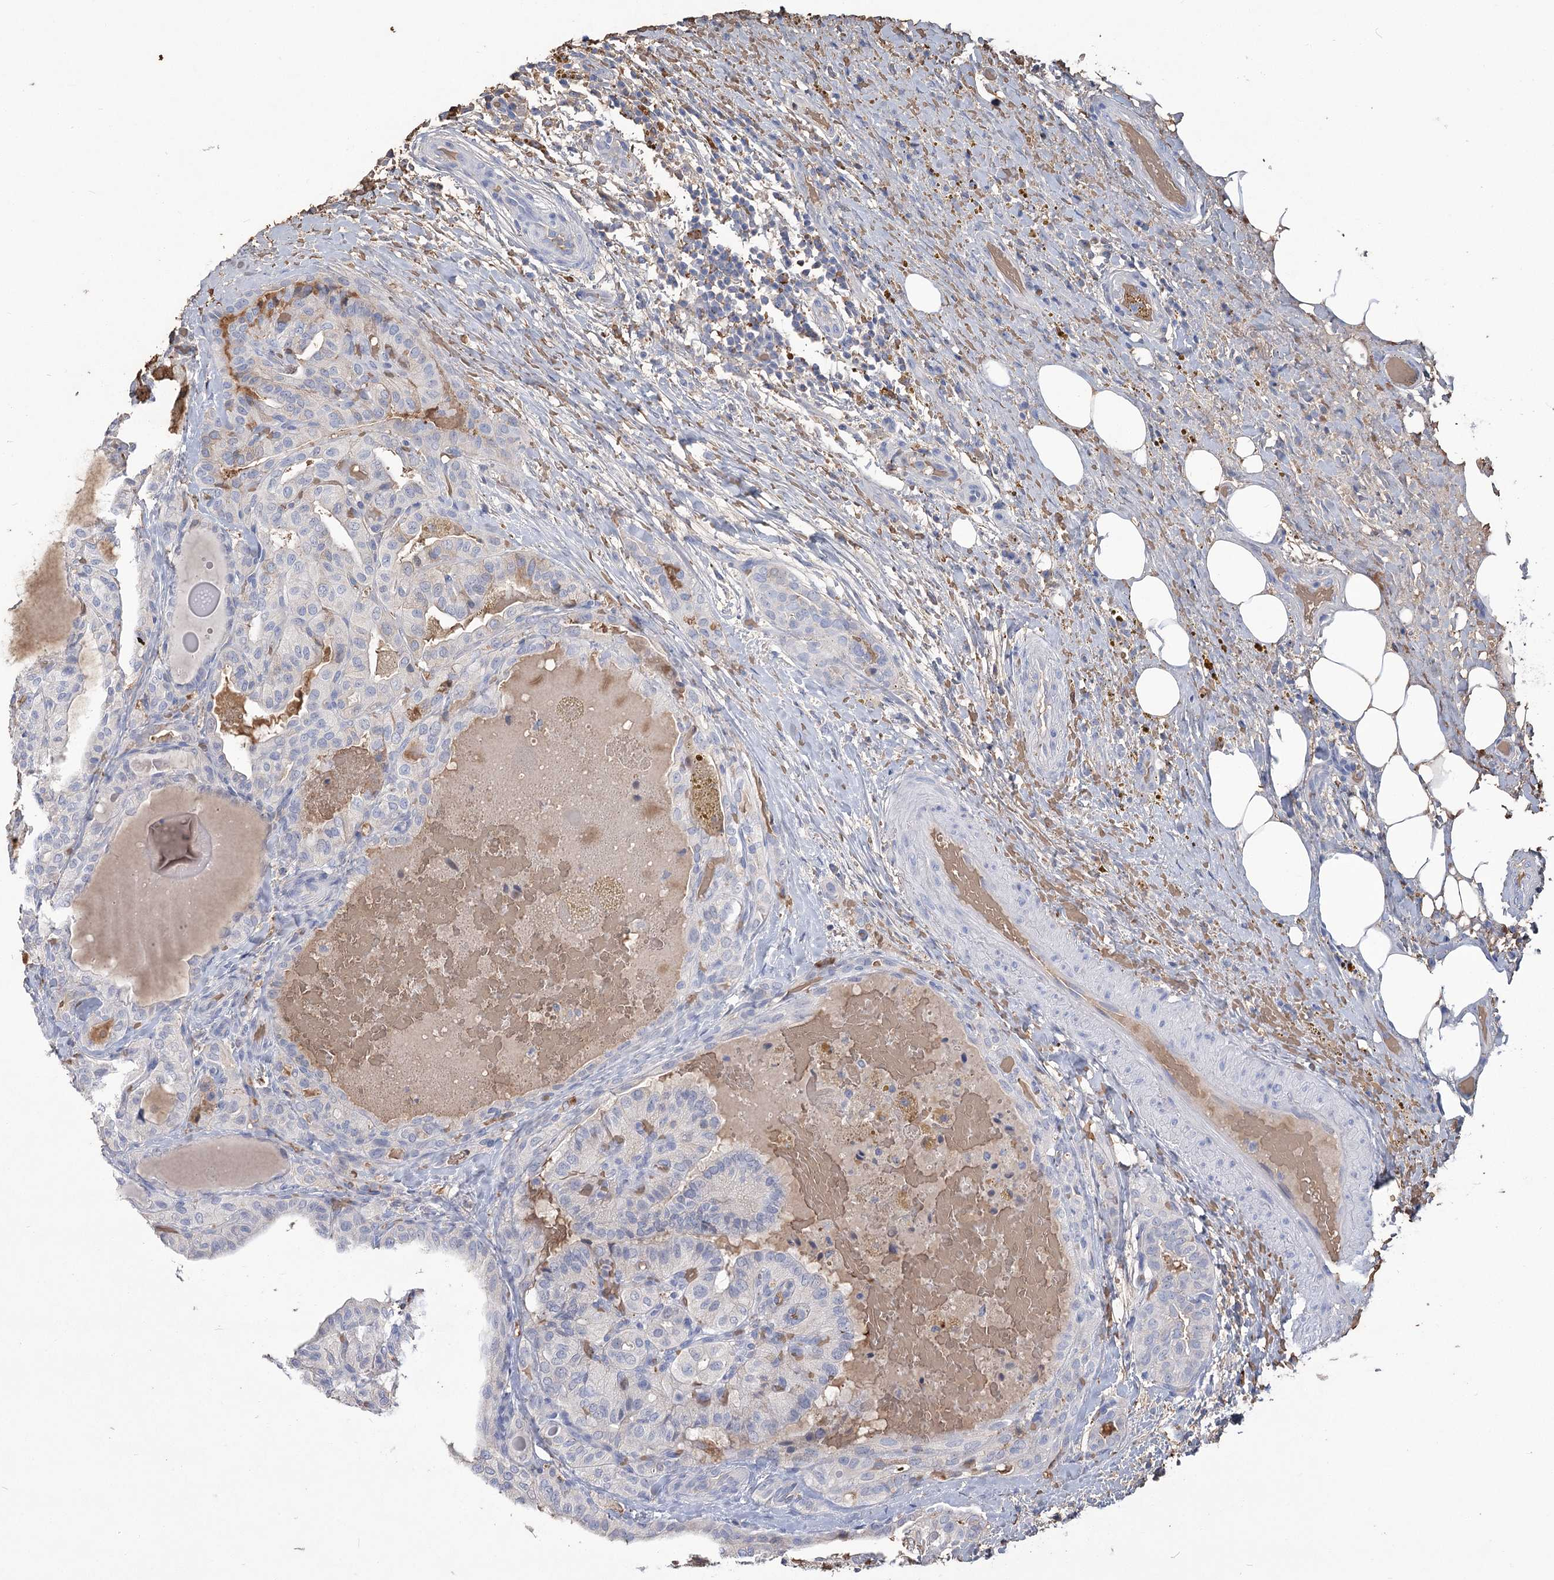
{"staining": {"intensity": "negative", "quantity": "none", "location": "none"}, "tissue": "thyroid cancer", "cell_type": "Tumor cells", "image_type": "cancer", "snomed": [{"axis": "morphology", "description": "Papillary adenocarcinoma, NOS"}, {"axis": "topography", "description": "Thyroid gland"}], "caption": "This is an immunohistochemistry (IHC) photomicrograph of thyroid cancer. There is no staining in tumor cells.", "gene": "HBA1", "patient": {"sex": "male", "age": 77}}